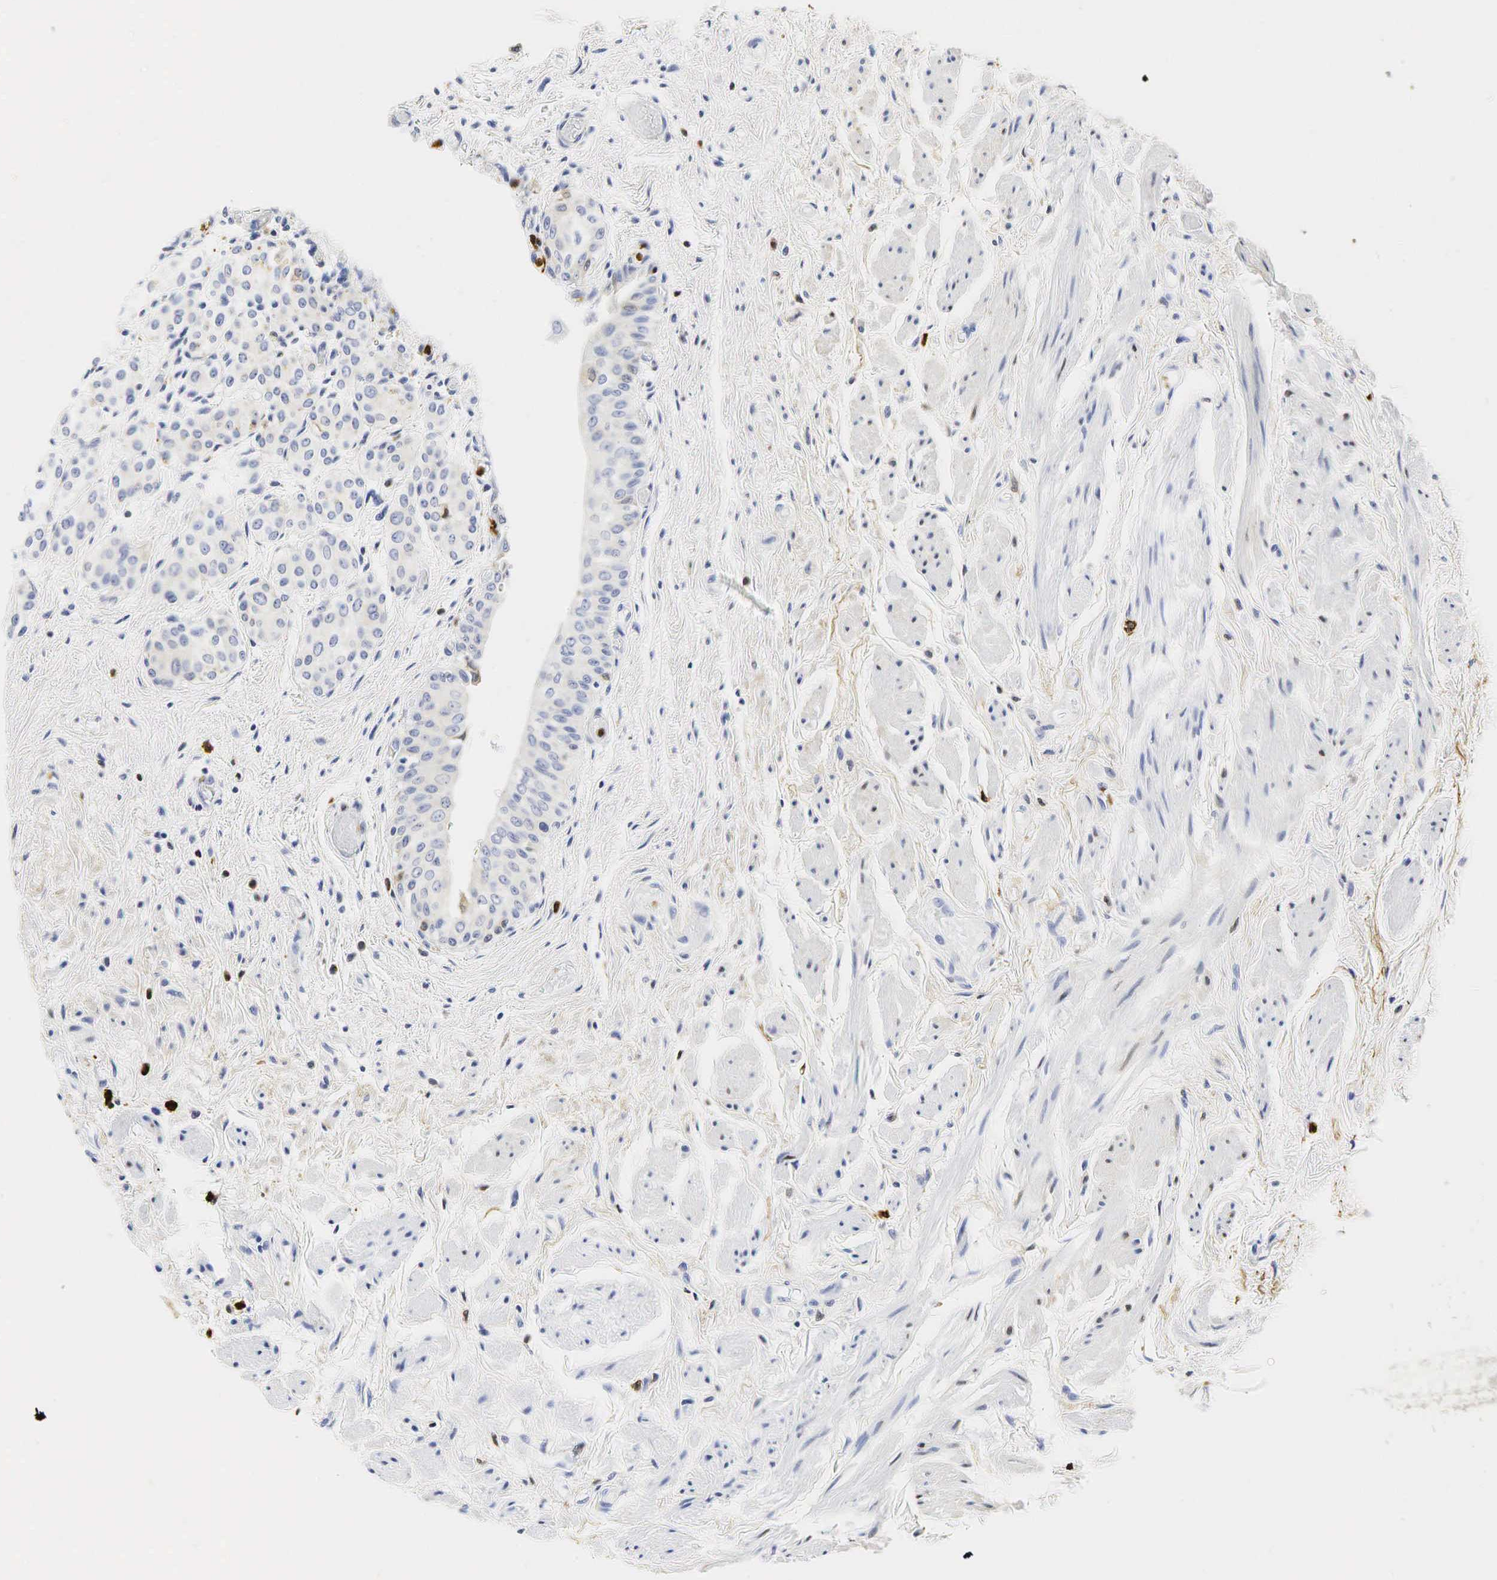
{"staining": {"intensity": "negative", "quantity": "none", "location": "none"}, "tissue": "urinary bladder", "cell_type": "Urothelial cells", "image_type": "normal", "snomed": [{"axis": "morphology", "description": "Normal tissue, NOS"}, {"axis": "topography", "description": "Urinary bladder"}], "caption": "Immunohistochemistry (IHC) of benign human urinary bladder shows no staining in urothelial cells. (Stains: DAB (3,3'-diaminobenzidine) immunohistochemistry (IHC) with hematoxylin counter stain, Microscopy: brightfield microscopy at high magnification).", "gene": "LYZ", "patient": {"sex": "male", "age": 72}}